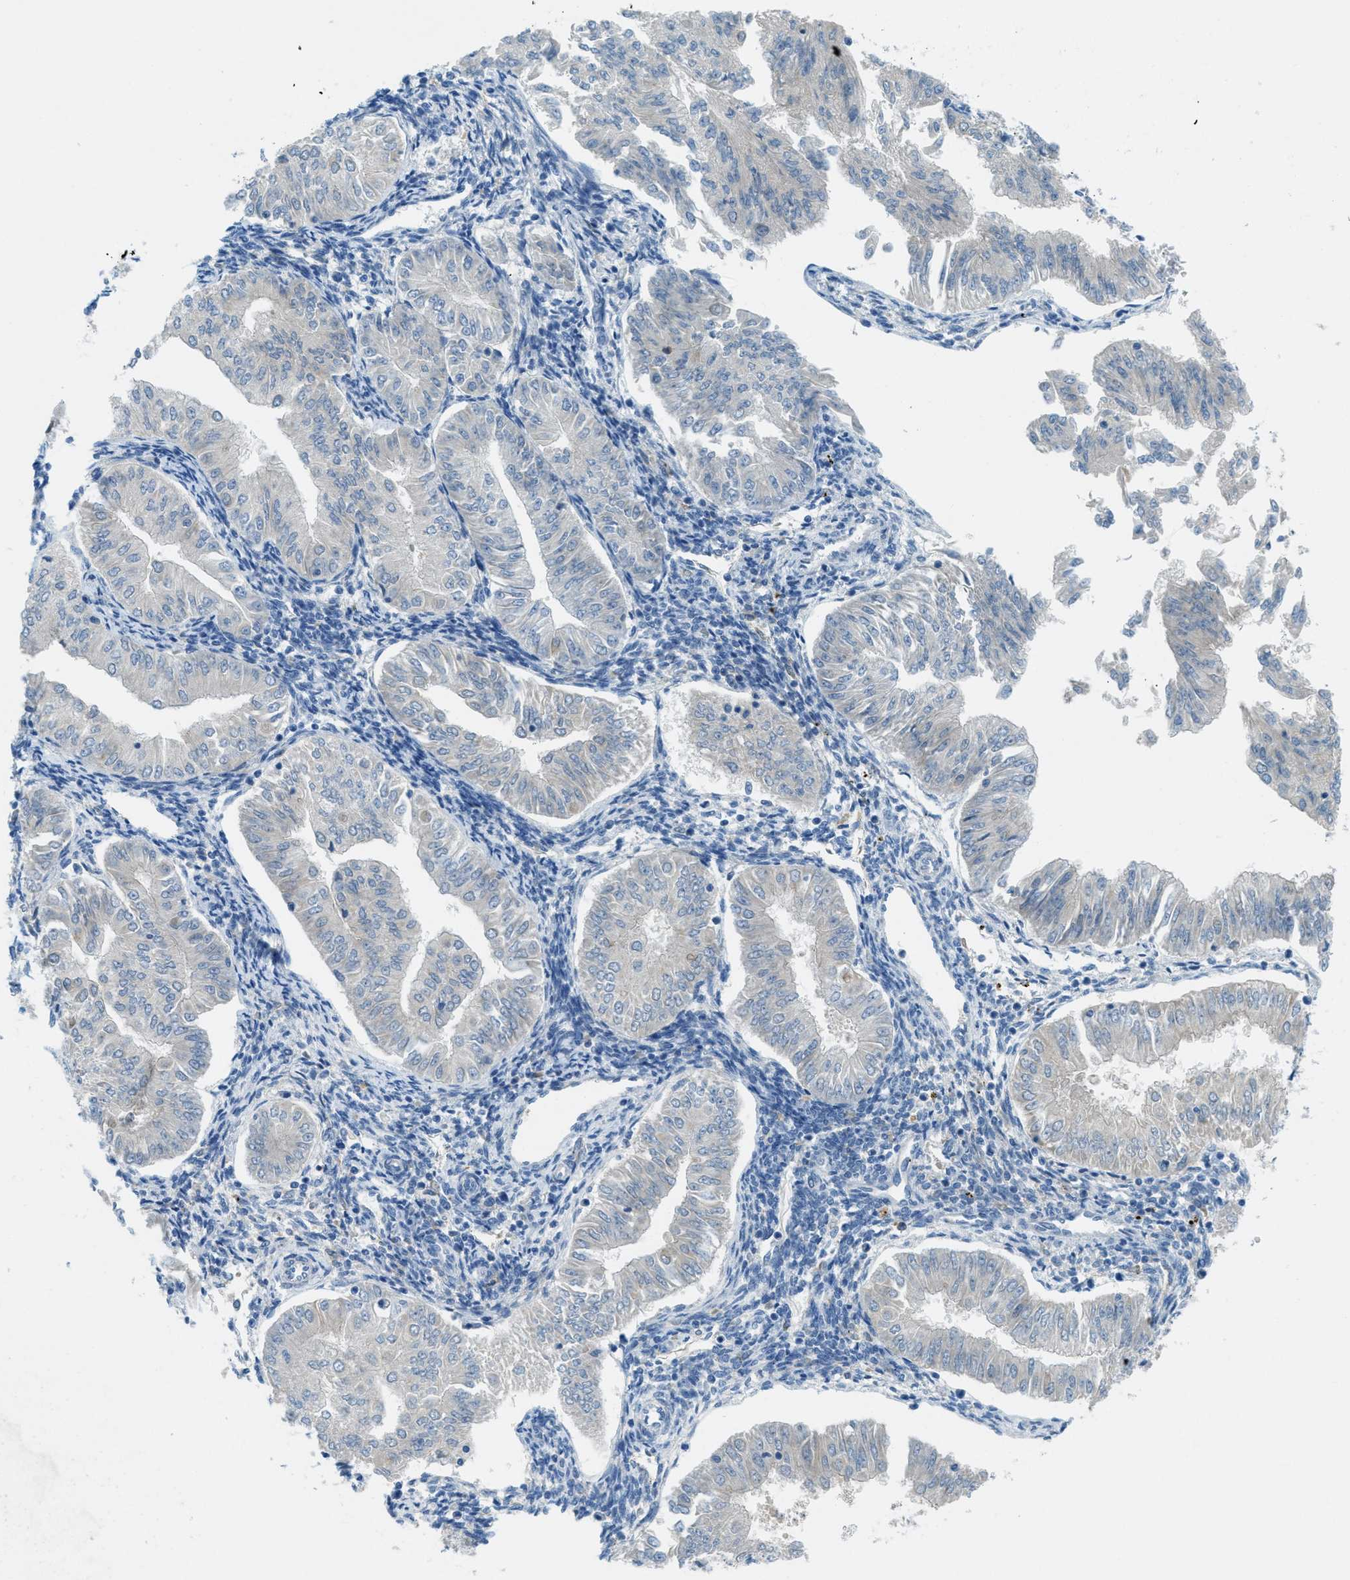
{"staining": {"intensity": "negative", "quantity": "none", "location": "none"}, "tissue": "endometrial cancer", "cell_type": "Tumor cells", "image_type": "cancer", "snomed": [{"axis": "morphology", "description": "Normal tissue, NOS"}, {"axis": "morphology", "description": "Adenocarcinoma, NOS"}, {"axis": "topography", "description": "Endometrium"}], "caption": "IHC histopathology image of endometrial cancer (adenocarcinoma) stained for a protein (brown), which demonstrates no positivity in tumor cells. (DAB immunohistochemistry, high magnification).", "gene": "KLHL8", "patient": {"sex": "female", "age": 53}}